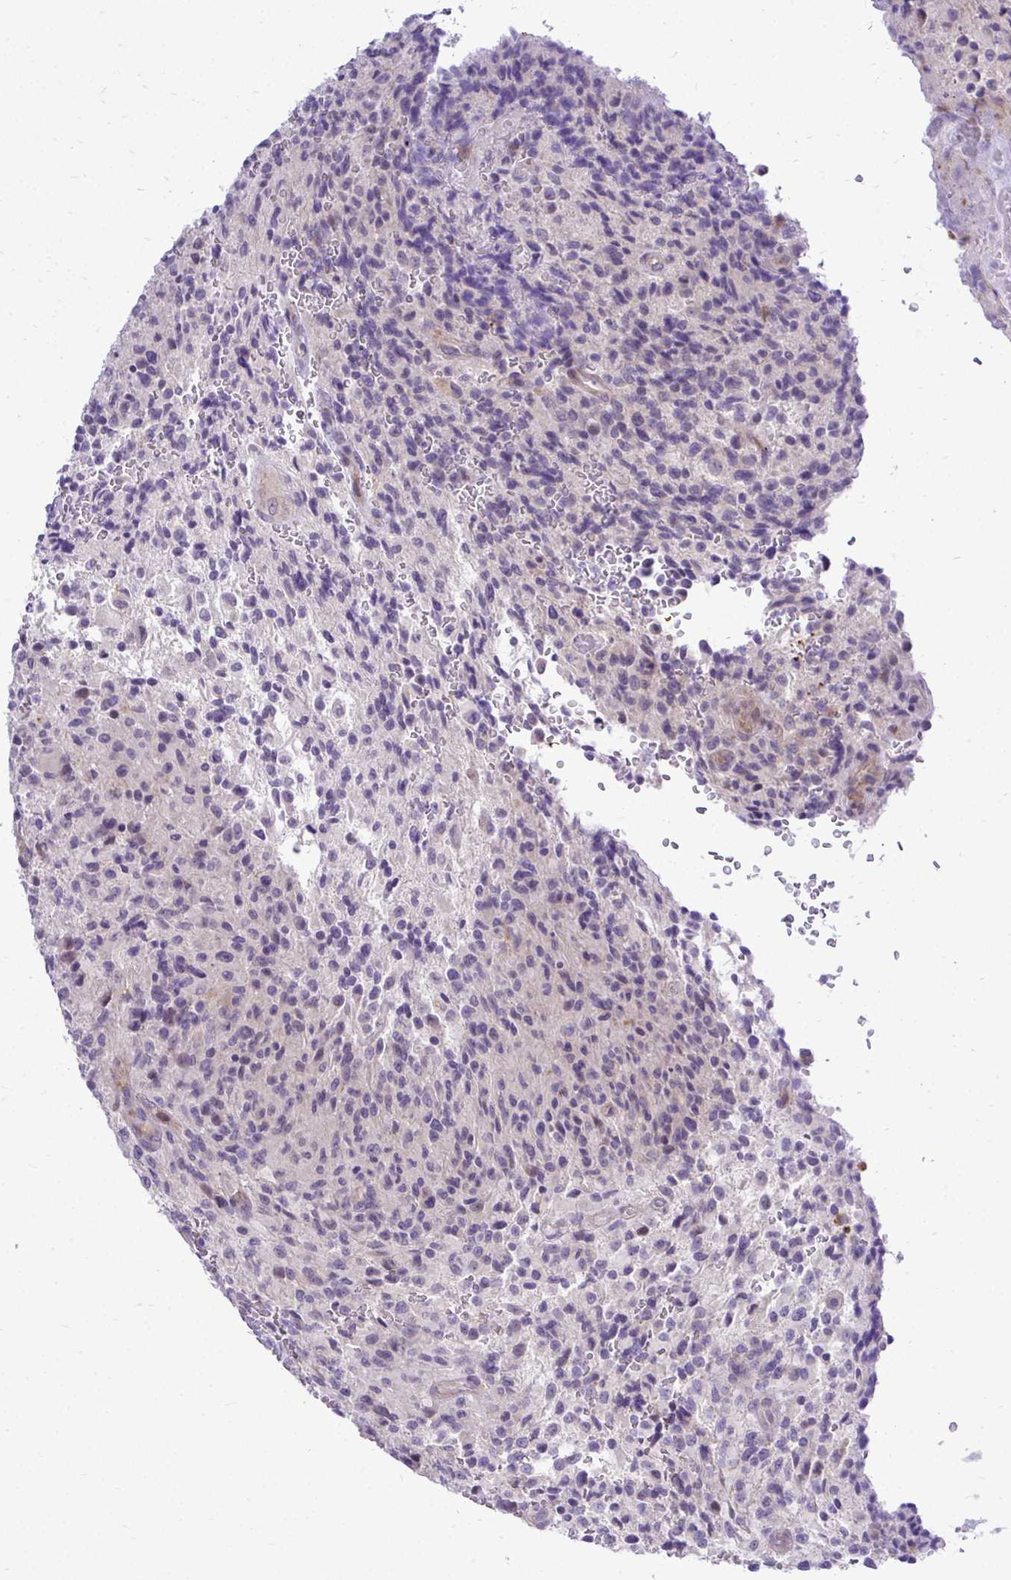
{"staining": {"intensity": "negative", "quantity": "none", "location": "none"}, "tissue": "glioma", "cell_type": "Tumor cells", "image_type": "cancer", "snomed": [{"axis": "morphology", "description": "Normal tissue, NOS"}, {"axis": "morphology", "description": "Glioma, malignant, High grade"}, {"axis": "topography", "description": "Cerebral cortex"}], "caption": "This is an immunohistochemistry image of malignant glioma (high-grade). There is no staining in tumor cells.", "gene": "ZSWIM9", "patient": {"sex": "male", "age": 56}}